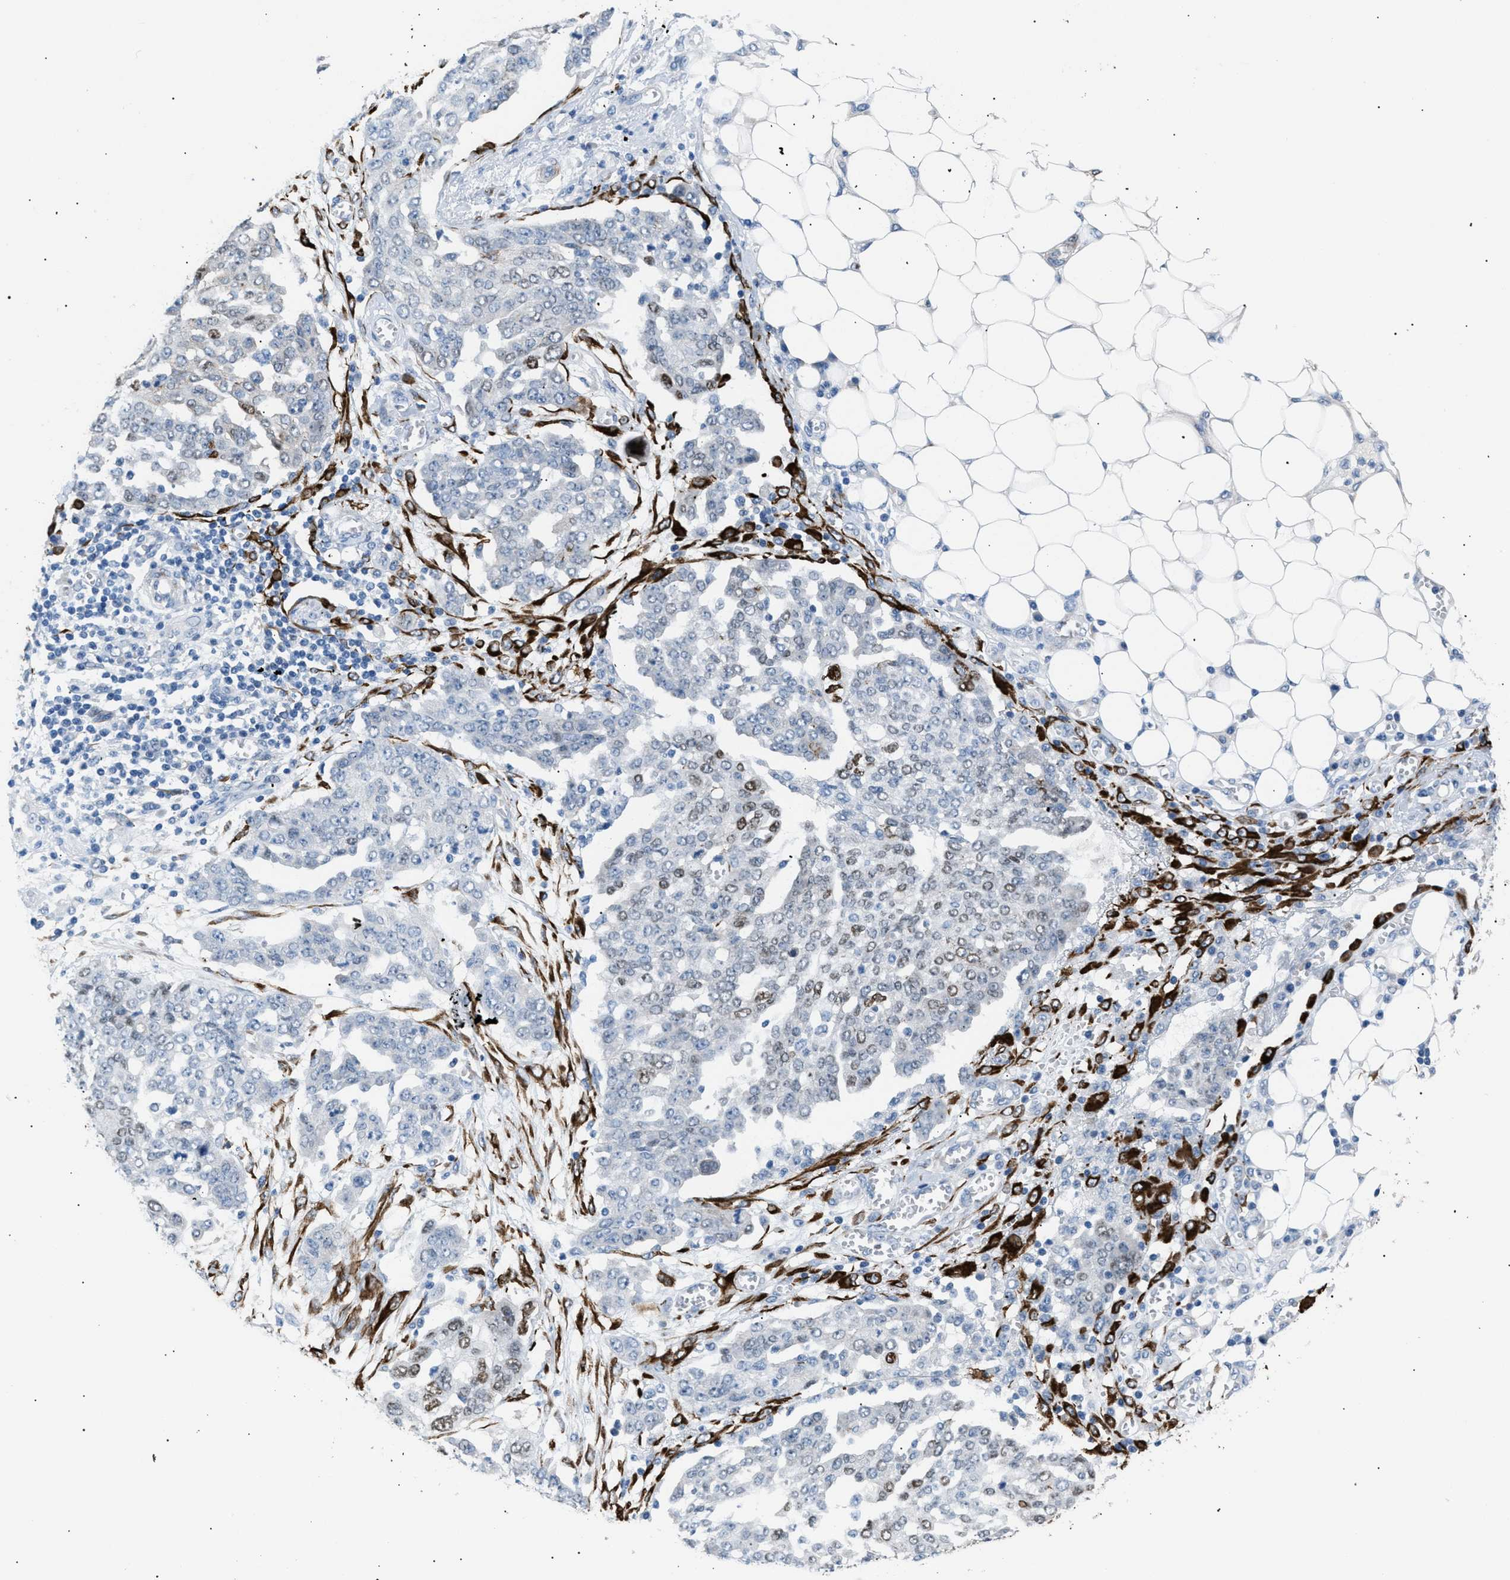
{"staining": {"intensity": "strong", "quantity": "<25%", "location": "nuclear"}, "tissue": "ovarian cancer", "cell_type": "Tumor cells", "image_type": "cancer", "snomed": [{"axis": "morphology", "description": "Cystadenocarcinoma, serous, NOS"}, {"axis": "topography", "description": "Soft tissue"}, {"axis": "topography", "description": "Ovary"}], "caption": "An immunohistochemistry micrograph of tumor tissue is shown. Protein staining in brown shows strong nuclear positivity in ovarian cancer (serous cystadenocarcinoma) within tumor cells.", "gene": "ICA1", "patient": {"sex": "female", "age": 57}}